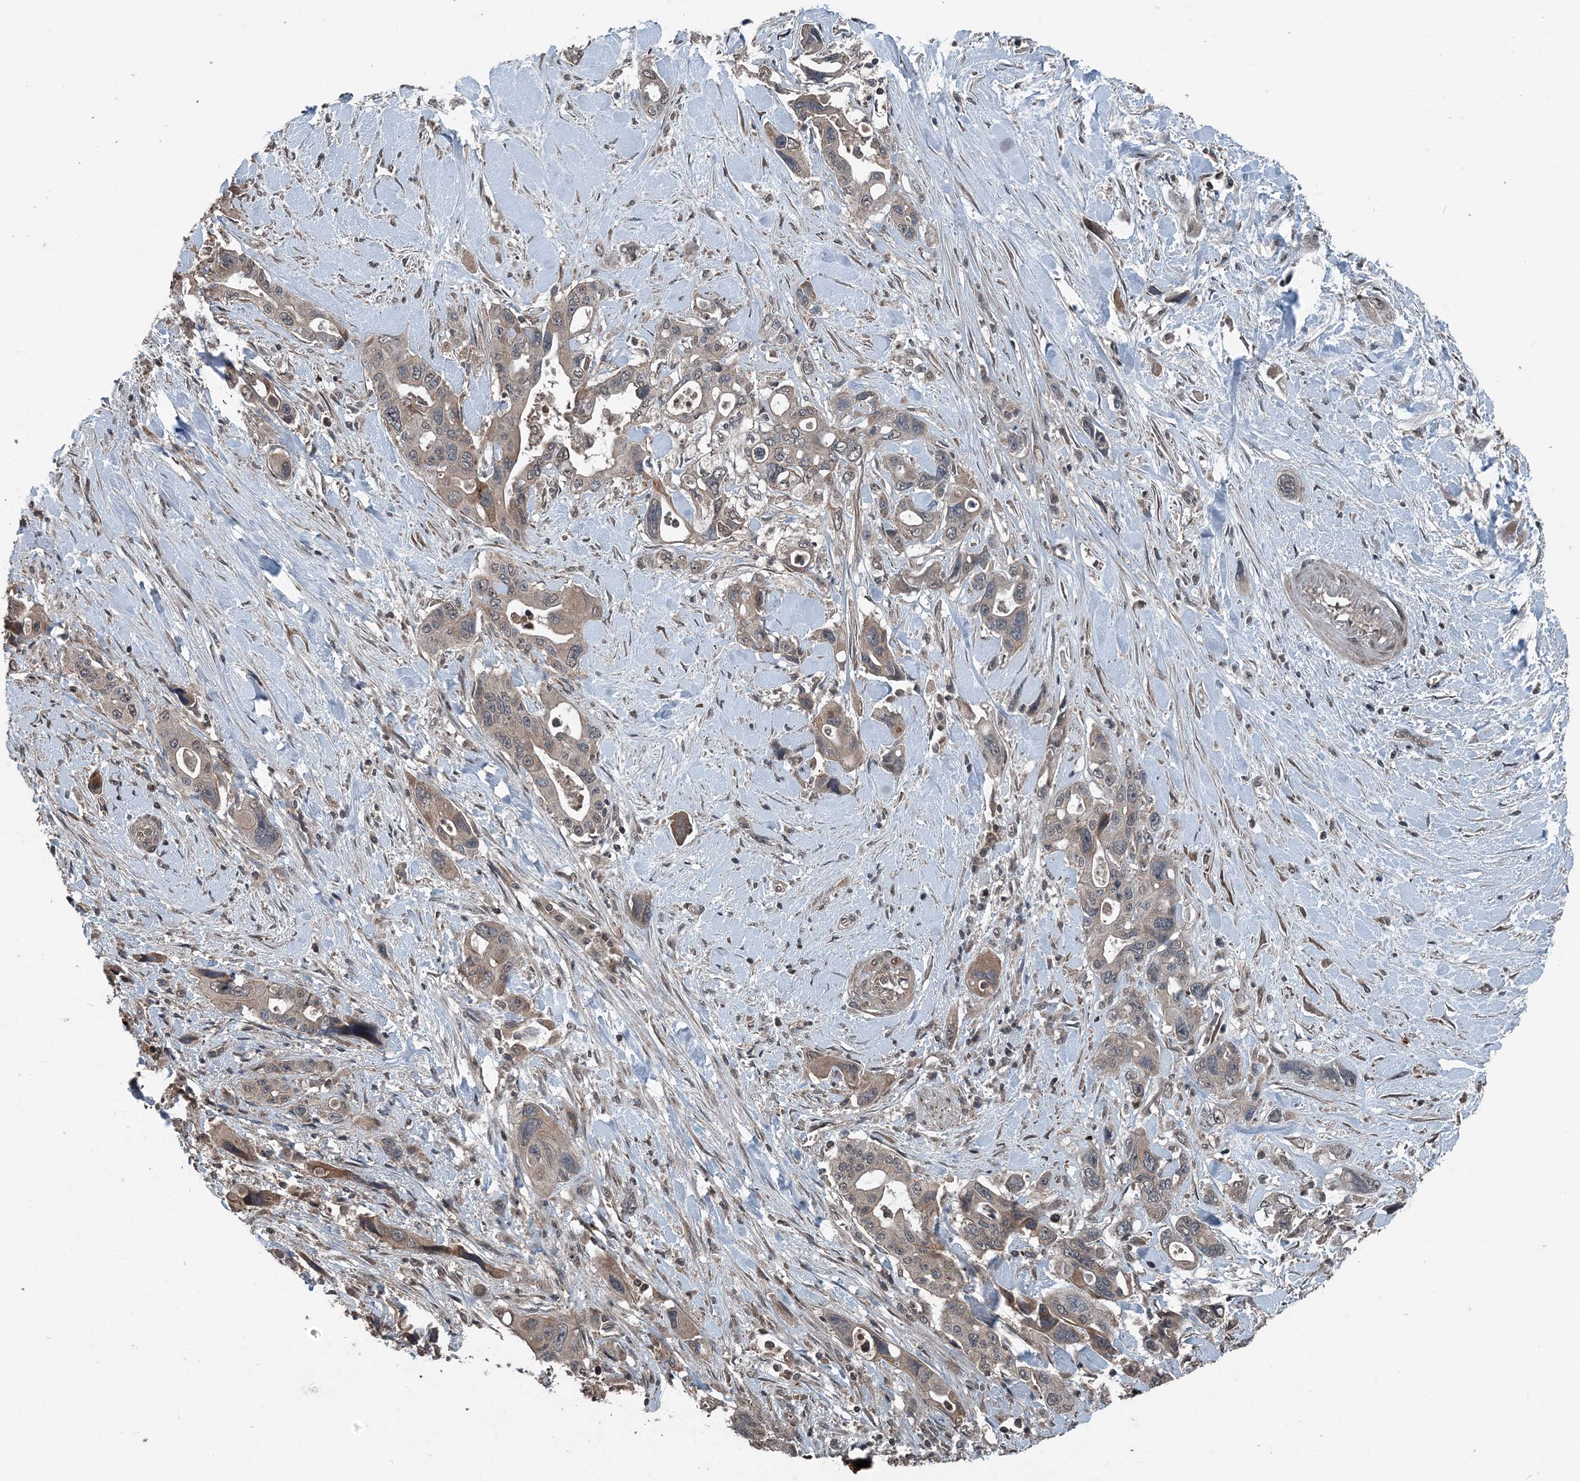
{"staining": {"intensity": "weak", "quantity": "<25%", "location": "cytoplasmic/membranous"}, "tissue": "pancreatic cancer", "cell_type": "Tumor cells", "image_type": "cancer", "snomed": [{"axis": "morphology", "description": "Adenocarcinoma, NOS"}, {"axis": "topography", "description": "Pancreas"}], "caption": "DAB (3,3'-diaminobenzidine) immunohistochemical staining of adenocarcinoma (pancreatic) demonstrates no significant positivity in tumor cells.", "gene": "CFL1", "patient": {"sex": "male", "age": 46}}